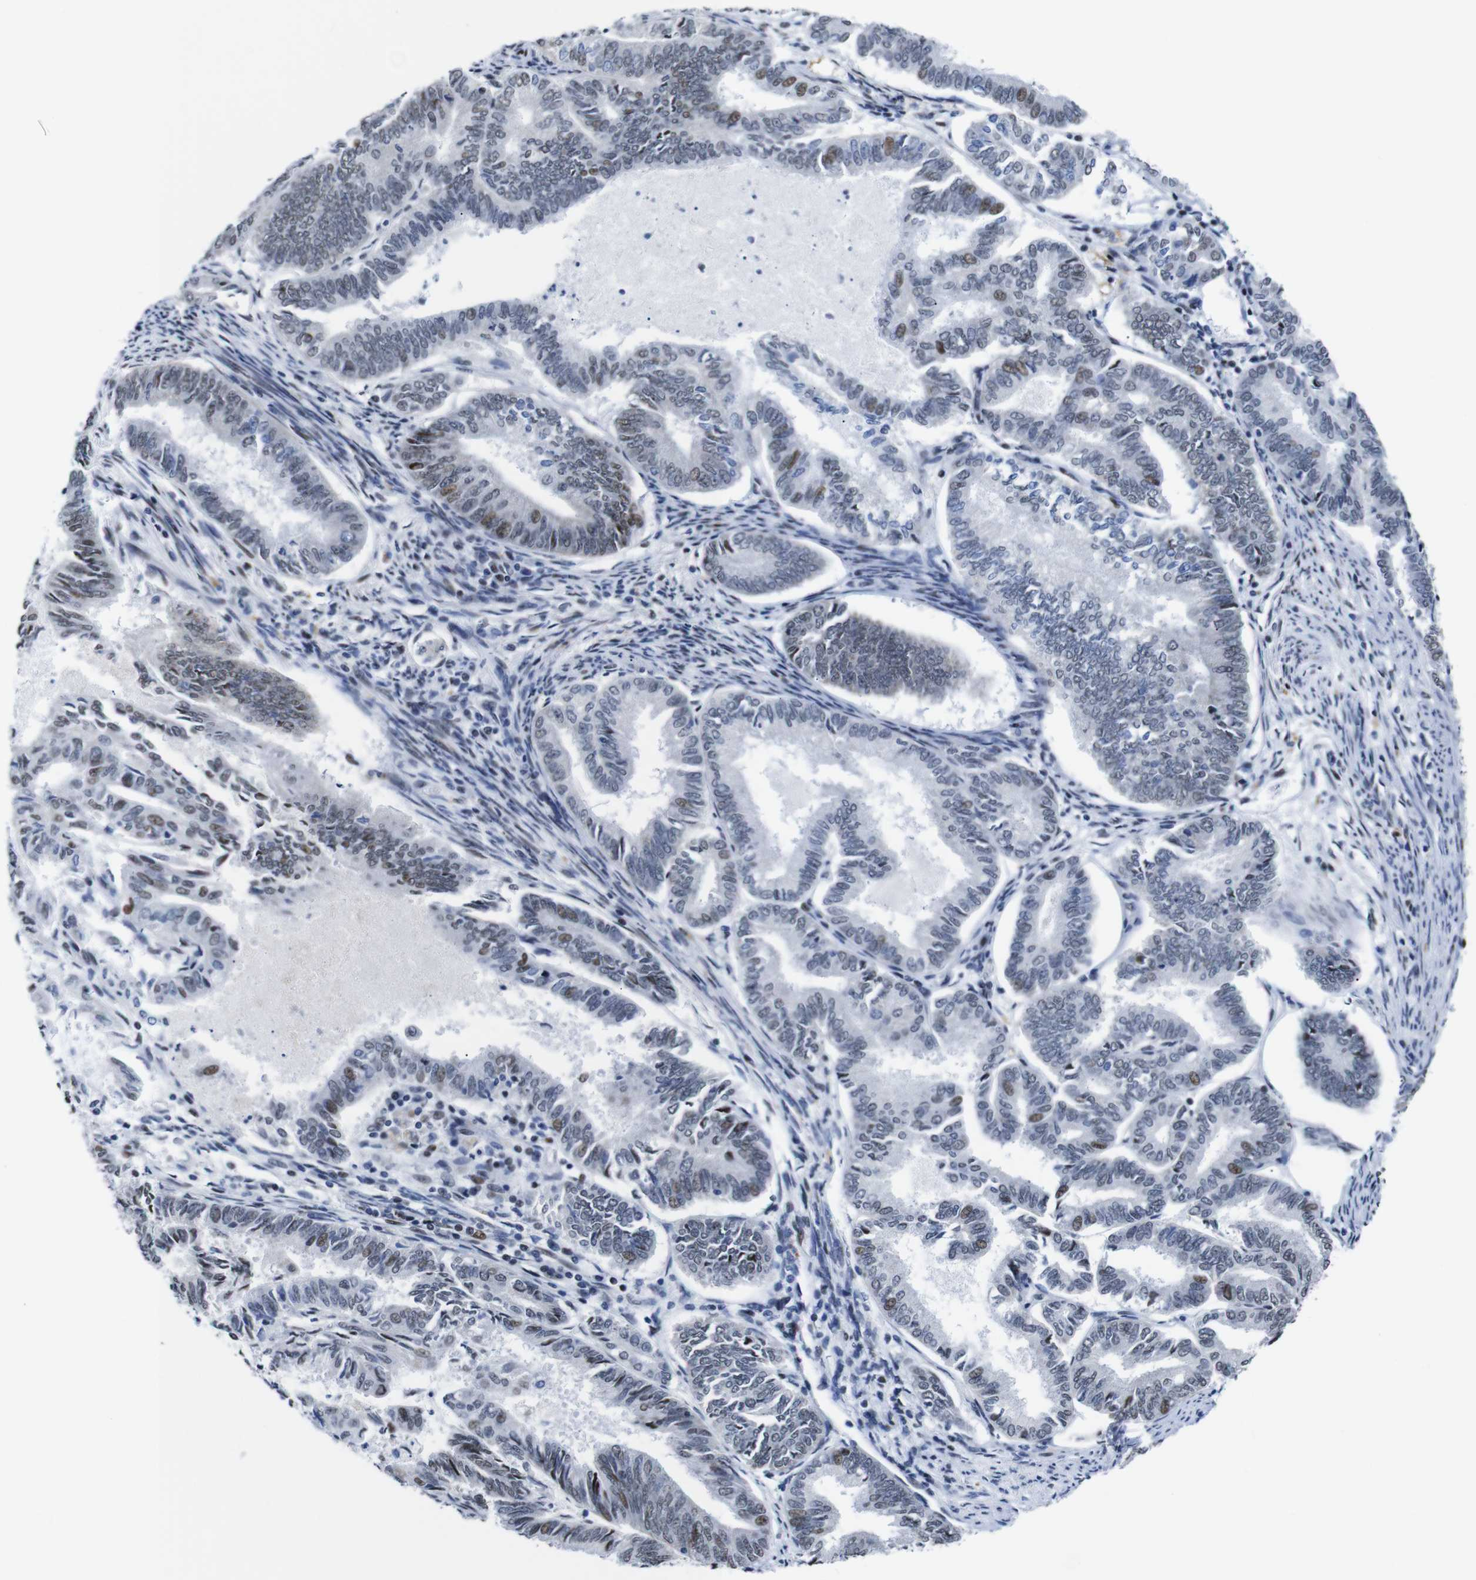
{"staining": {"intensity": "moderate", "quantity": "<25%", "location": "nuclear"}, "tissue": "endometrial cancer", "cell_type": "Tumor cells", "image_type": "cancer", "snomed": [{"axis": "morphology", "description": "Adenocarcinoma, NOS"}, {"axis": "topography", "description": "Endometrium"}], "caption": "Immunohistochemistry (IHC) (DAB (3,3'-diaminobenzidine)) staining of adenocarcinoma (endometrial) reveals moderate nuclear protein staining in about <25% of tumor cells.", "gene": "GATA6", "patient": {"sex": "female", "age": 86}}